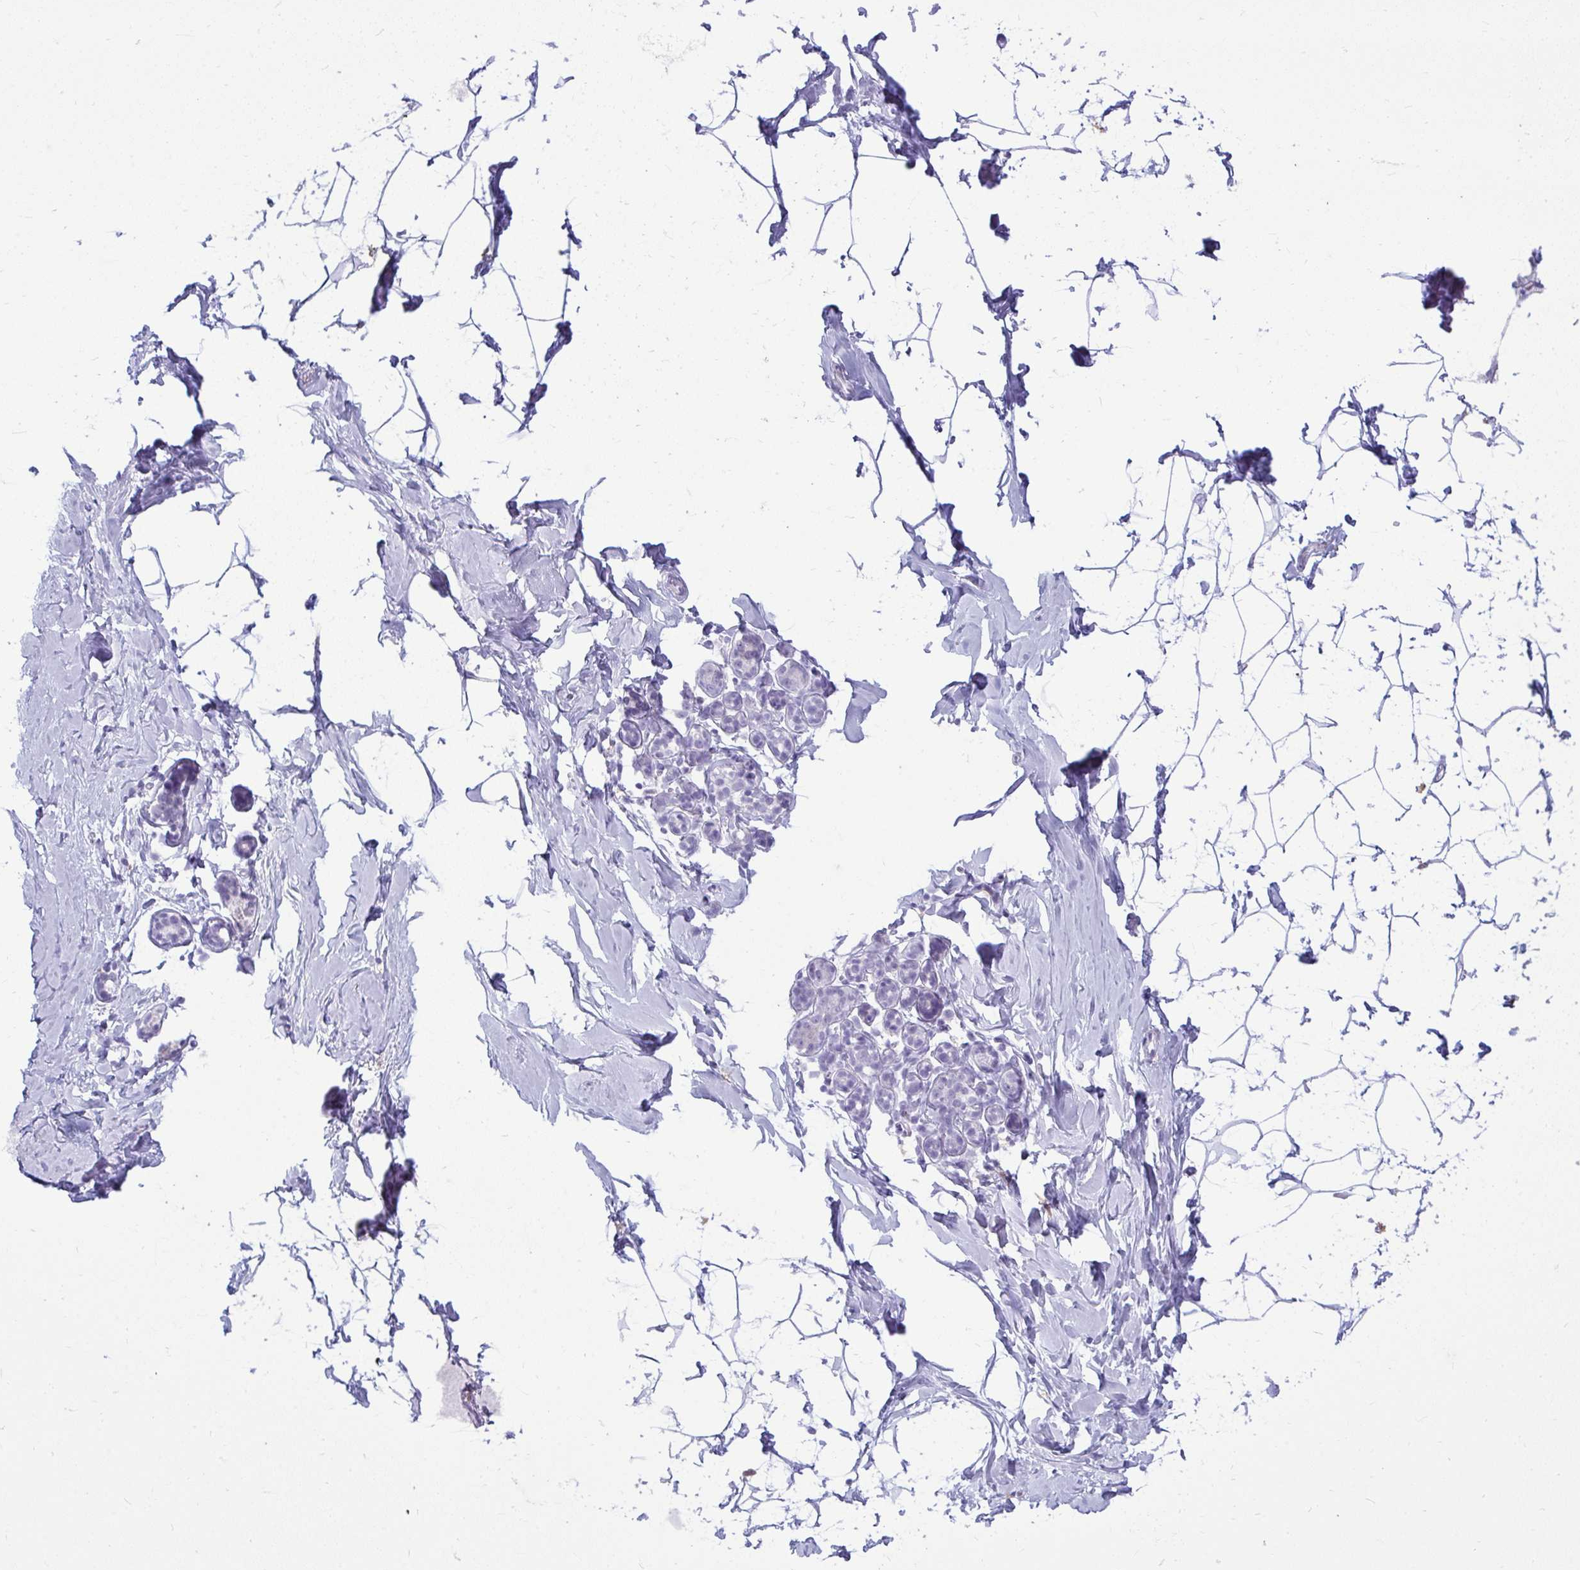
{"staining": {"intensity": "negative", "quantity": "none", "location": "none"}, "tissue": "breast", "cell_type": "Adipocytes", "image_type": "normal", "snomed": [{"axis": "morphology", "description": "Normal tissue, NOS"}, {"axis": "topography", "description": "Breast"}], "caption": "This image is of benign breast stained with IHC to label a protein in brown with the nuclei are counter-stained blue. There is no staining in adipocytes.", "gene": "ANKRD60", "patient": {"sex": "female", "age": 32}}